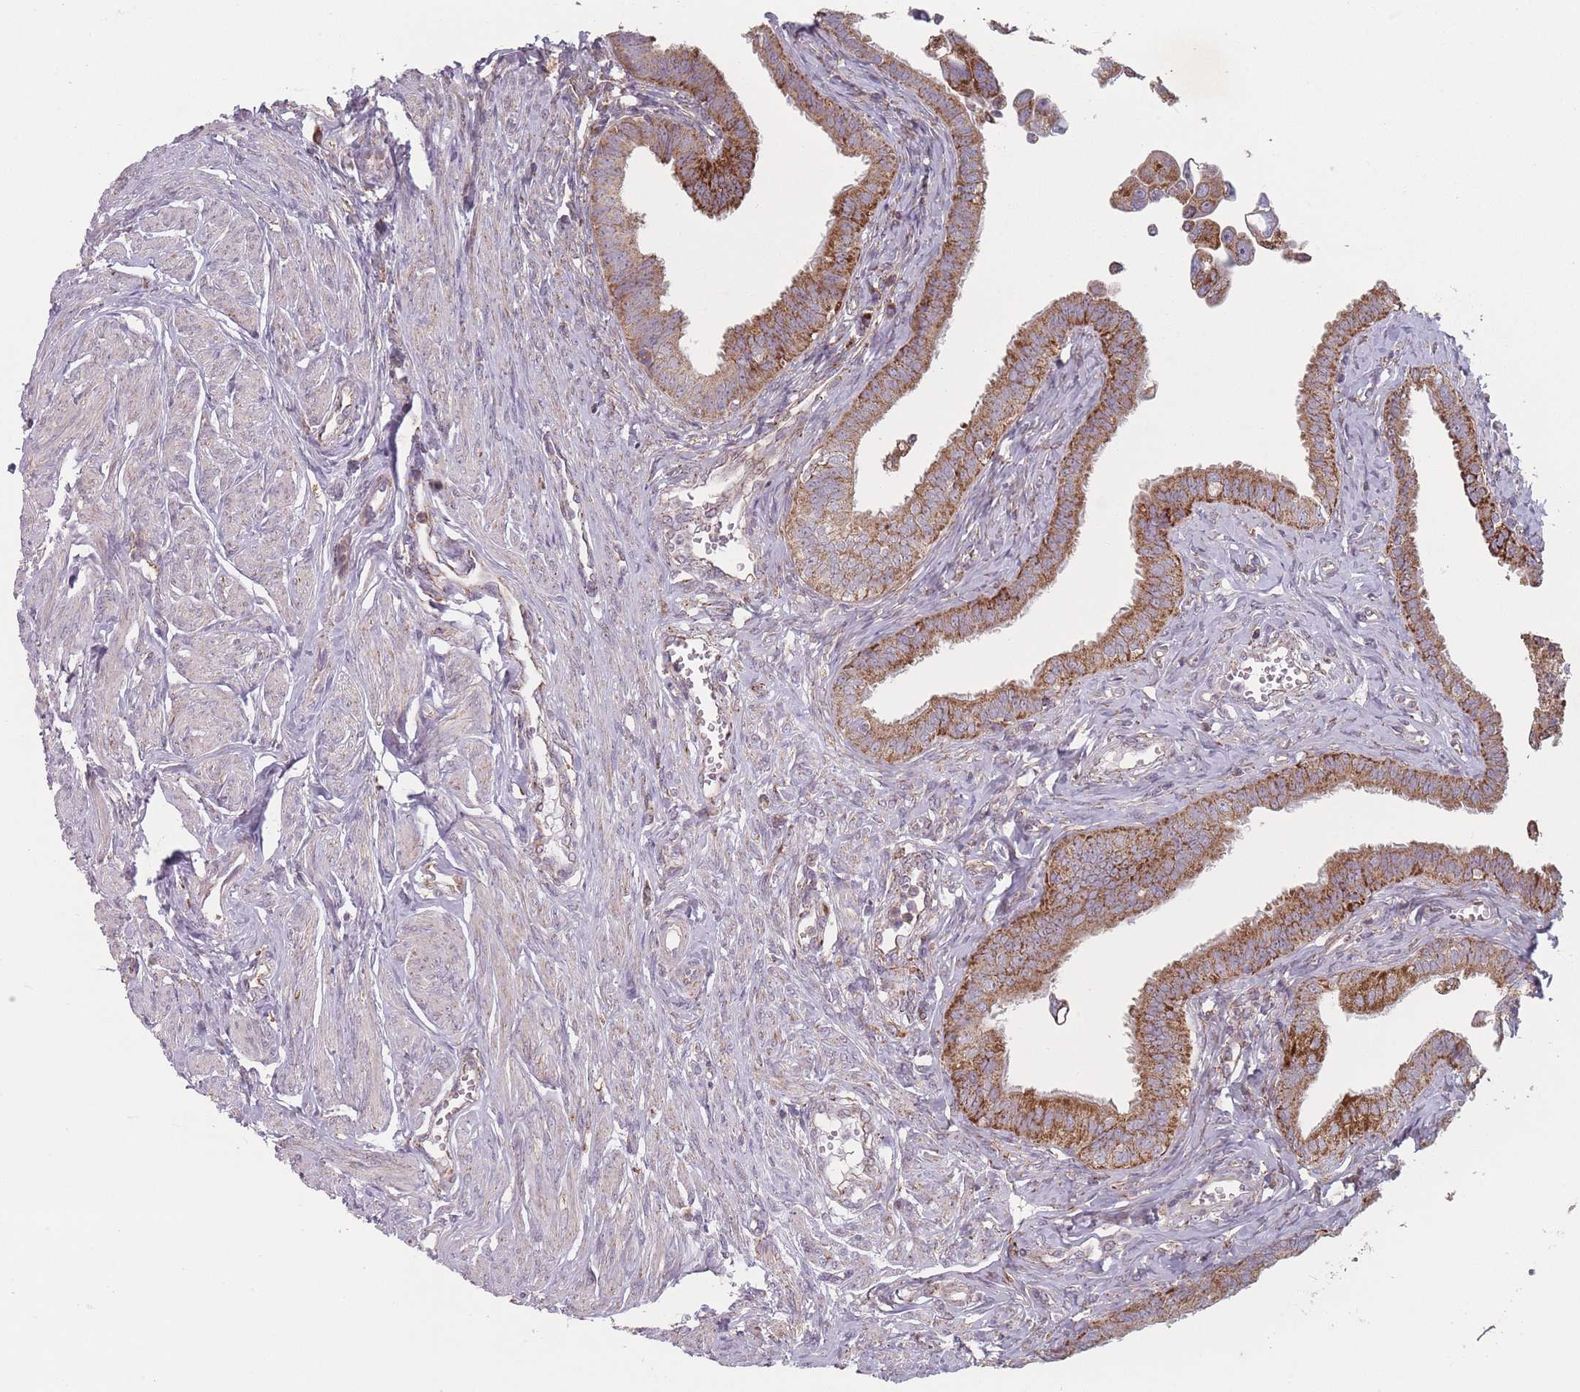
{"staining": {"intensity": "moderate", "quantity": ">75%", "location": "cytoplasmic/membranous"}, "tissue": "fallopian tube", "cell_type": "Glandular cells", "image_type": "normal", "snomed": [{"axis": "morphology", "description": "Normal tissue, NOS"}, {"axis": "morphology", "description": "Carcinoma, NOS"}, {"axis": "topography", "description": "Fallopian tube"}, {"axis": "topography", "description": "Ovary"}], "caption": "An immunohistochemistry (IHC) image of benign tissue is shown. Protein staining in brown shows moderate cytoplasmic/membranous positivity in fallopian tube within glandular cells. (brown staining indicates protein expression, while blue staining denotes nuclei).", "gene": "OR10Q1", "patient": {"sex": "female", "age": 59}}